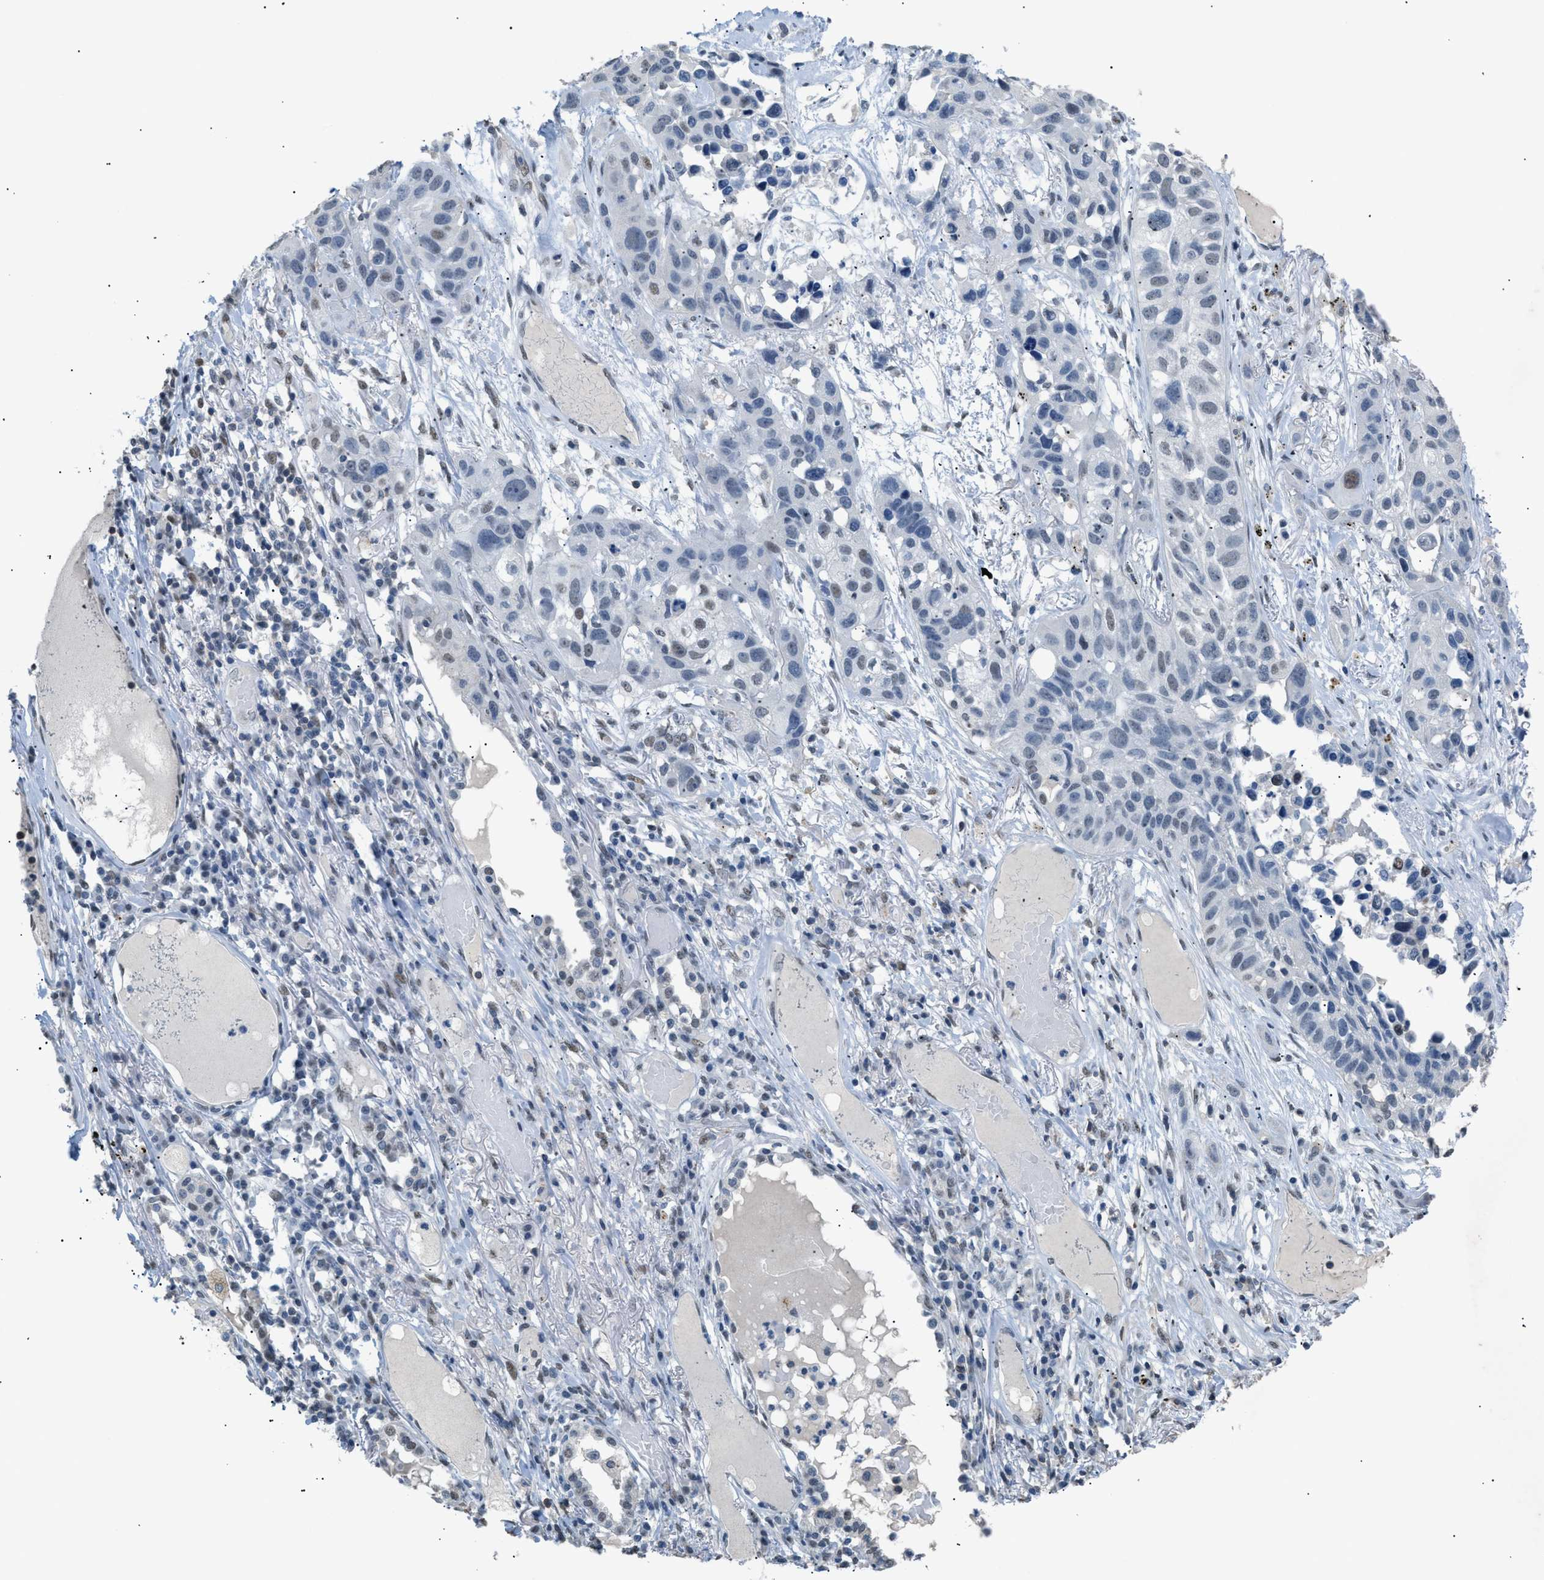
{"staining": {"intensity": "negative", "quantity": "none", "location": "none"}, "tissue": "lung cancer", "cell_type": "Tumor cells", "image_type": "cancer", "snomed": [{"axis": "morphology", "description": "Squamous cell carcinoma, NOS"}, {"axis": "topography", "description": "Lung"}], "caption": "DAB immunohistochemical staining of squamous cell carcinoma (lung) displays no significant staining in tumor cells.", "gene": "KCNC3", "patient": {"sex": "male", "age": 71}}